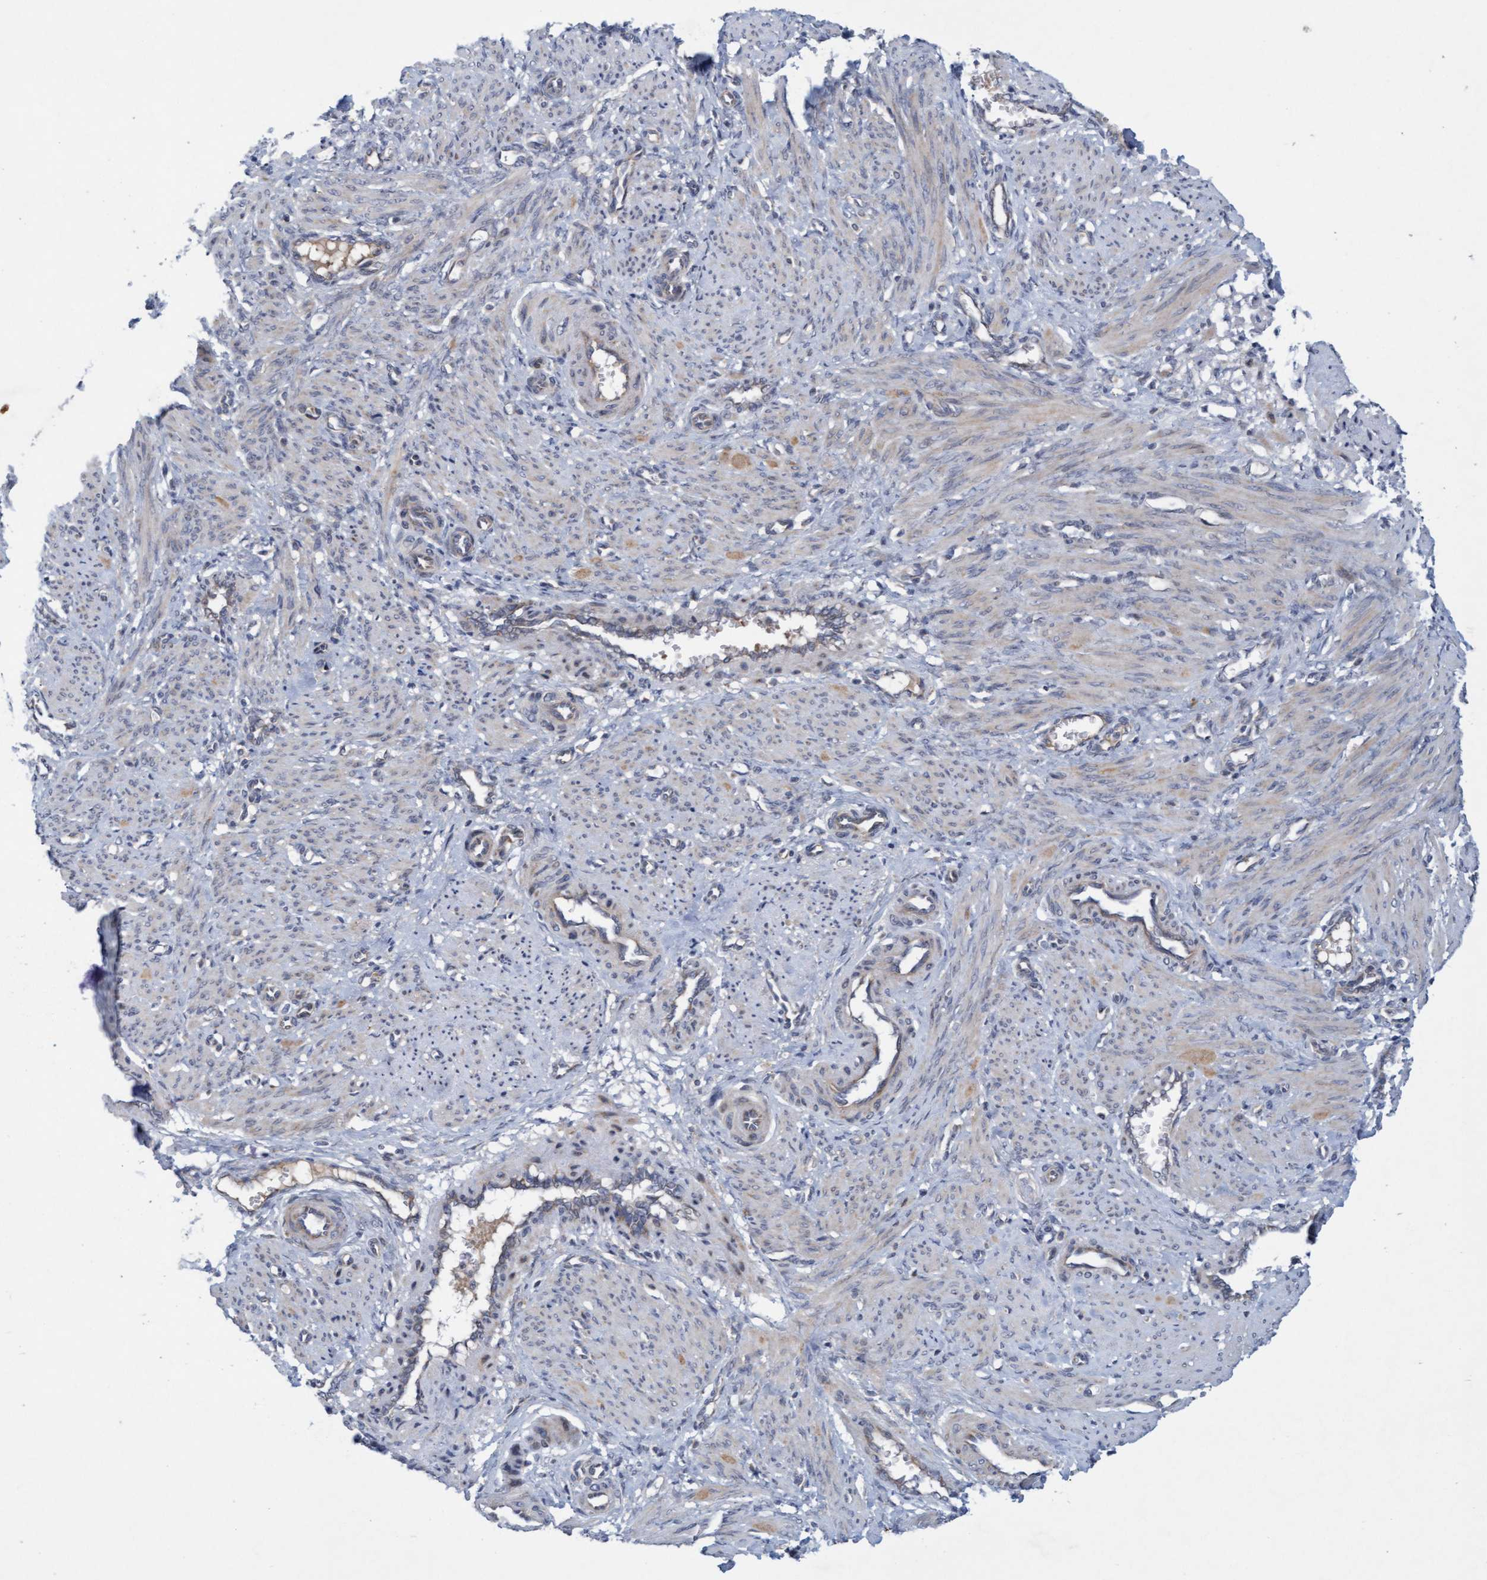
{"staining": {"intensity": "weak", "quantity": "<25%", "location": "cytoplasmic/membranous"}, "tissue": "smooth muscle", "cell_type": "Smooth muscle cells", "image_type": "normal", "snomed": [{"axis": "morphology", "description": "Normal tissue, NOS"}, {"axis": "topography", "description": "Endometrium"}], "caption": "Immunohistochemistry (IHC) histopathology image of normal smooth muscle: smooth muscle stained with DAB (3,3'-diaminobenzidine) exhibits no significant protein expression in smooth muscle cells. (DAB IHC visualized using brightfield microscopy, high magnification).", "gene": "DDHD2", "patient": {"sex": "female", "age": 33}}